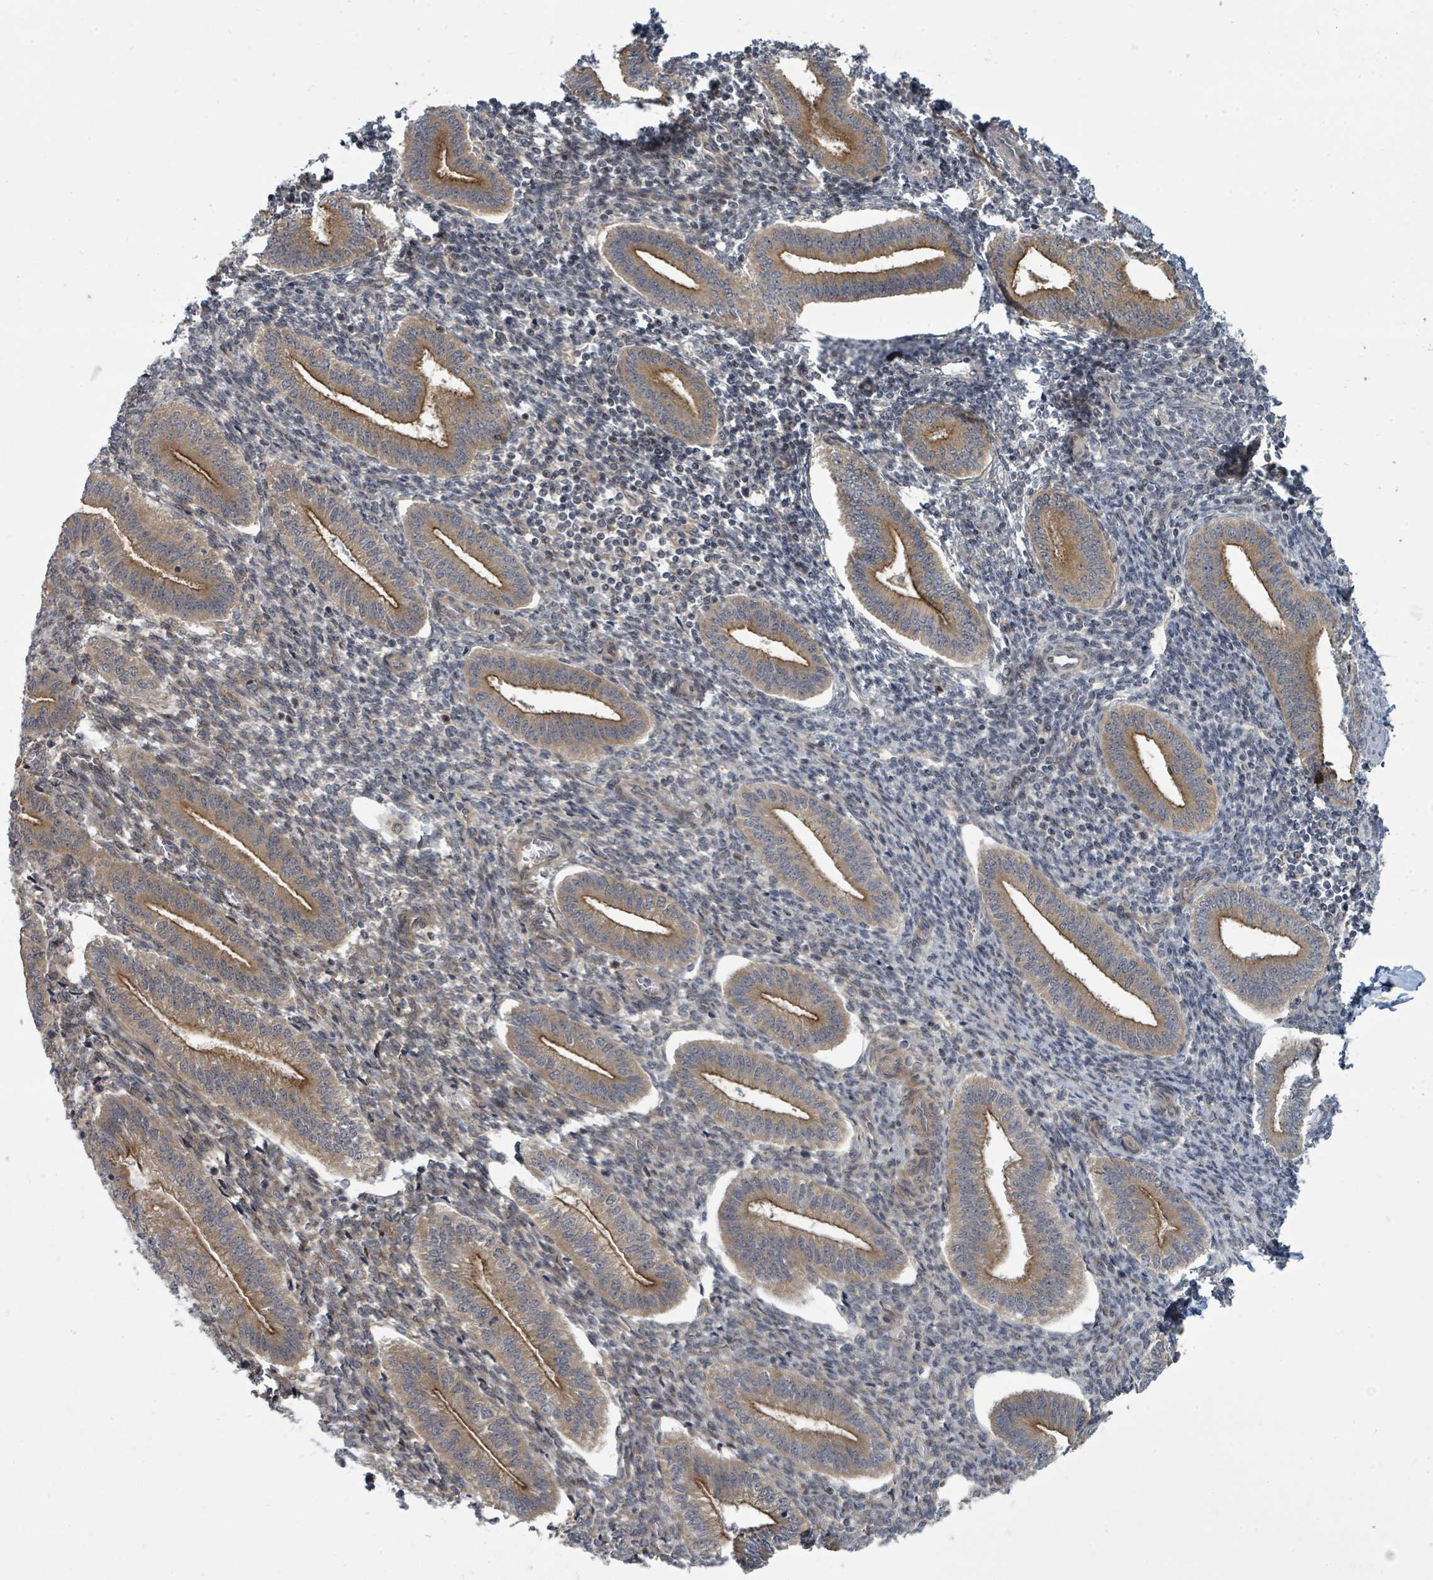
{"staining": {"intensity": "weak", "quantity": "25%-75%", "location": "cytoplasmic/membranous"}, "tissue": "endometrium", "cell_type": "Cells in endometrial stroma", "image_type": "normal", "snomed": [{"axis": "morphology", "description": "Normal tissue, NOS"}, {"axis": "topography", "description": "Endometrium"}], "caption": "DAB (3,3'-diaminobenzidine) immunohistochemical staining of benign human endometrium displays weak cytoplasmic/membranous protein expression in approximately 25%-75% of cells in endometrial stroma. The protein is shown in brown color, while the nuclei are stained blue.", "gene": "PSMG2", "patient": {"sex": "female", "age": 34}}